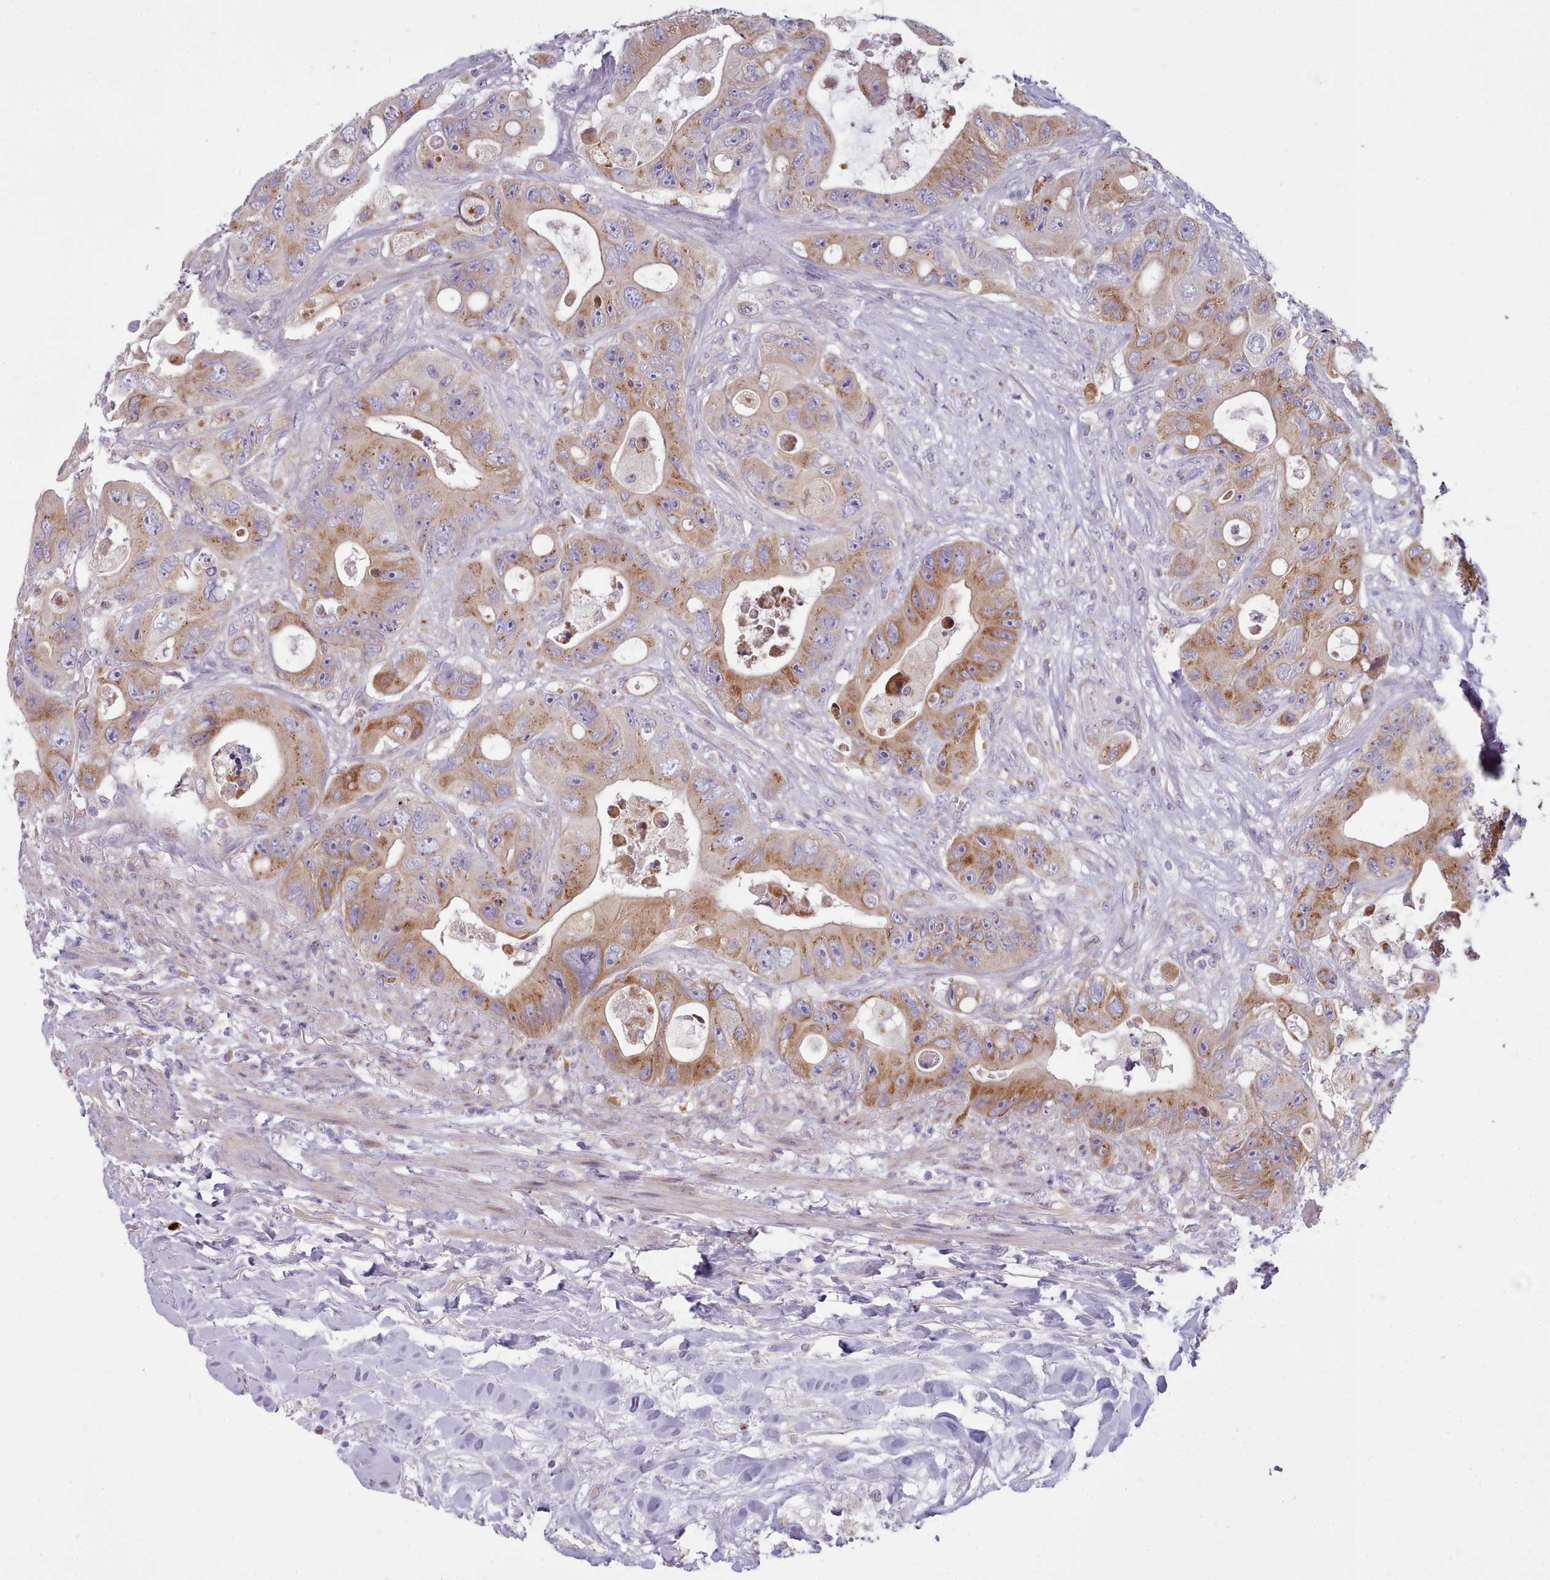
{"staining": {"intensity": "moderate", "quantity": ">75%", "location": "cytoplasmic/membranous"}, "tissue": "colorectal cancer", "cell_type": "Tumor cells", "image_type": "cancer", "snomed": [{"axis": "morphology", "description": "Adenocarcinoma, NOS"}, {"axis": "topography", "description": "Colon"}], "caption": "Brown immunohistochemical staining in human colorectal cancer (adenocarcinoma) demonstrates moderate cytoplasmic/membranous expression in about >75% of tumor cells. The staining was performed using DAB, with brown indicating positive protein expression. Nuclei are stained blue with hematoxylin.", "gene": "SLC52A3", "patient": {"sex": "female", "age": 46}}